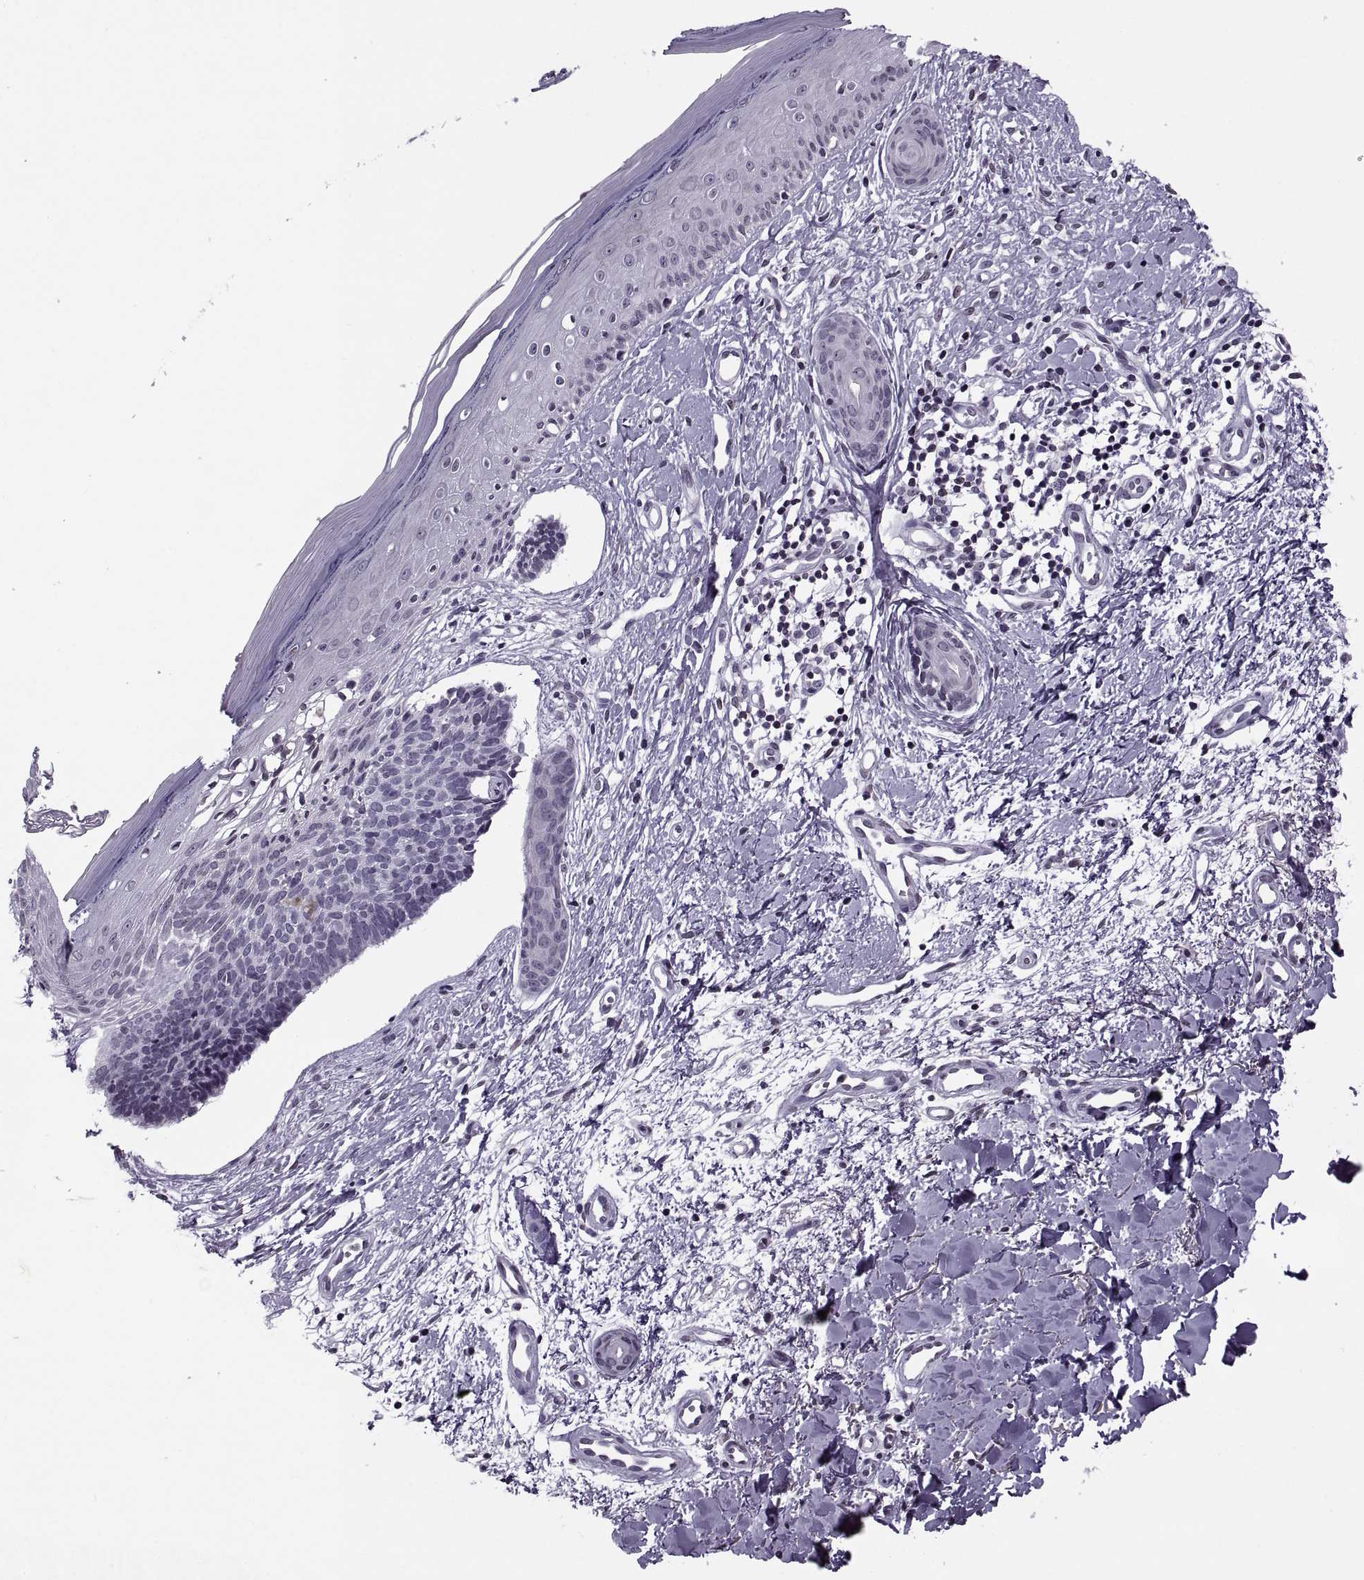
{"staining": {"intensity": "negative", "quantity": "none", "location": "none"}, "tissue": "skin cancer", "cell_type": "Tumor cells", "image_type": "cancer", "snomed": [{"axis": "morphology", "description": "Basal cell carcinoma"}, {"axis": "topography", "description": "Skin"}], "caption": "Skin cancer stained for a protein using immunohistochemistry demonstrates no staining tumor cells.", "gene": "H1-8", "patient": {"sex": "male", "age": 51}}